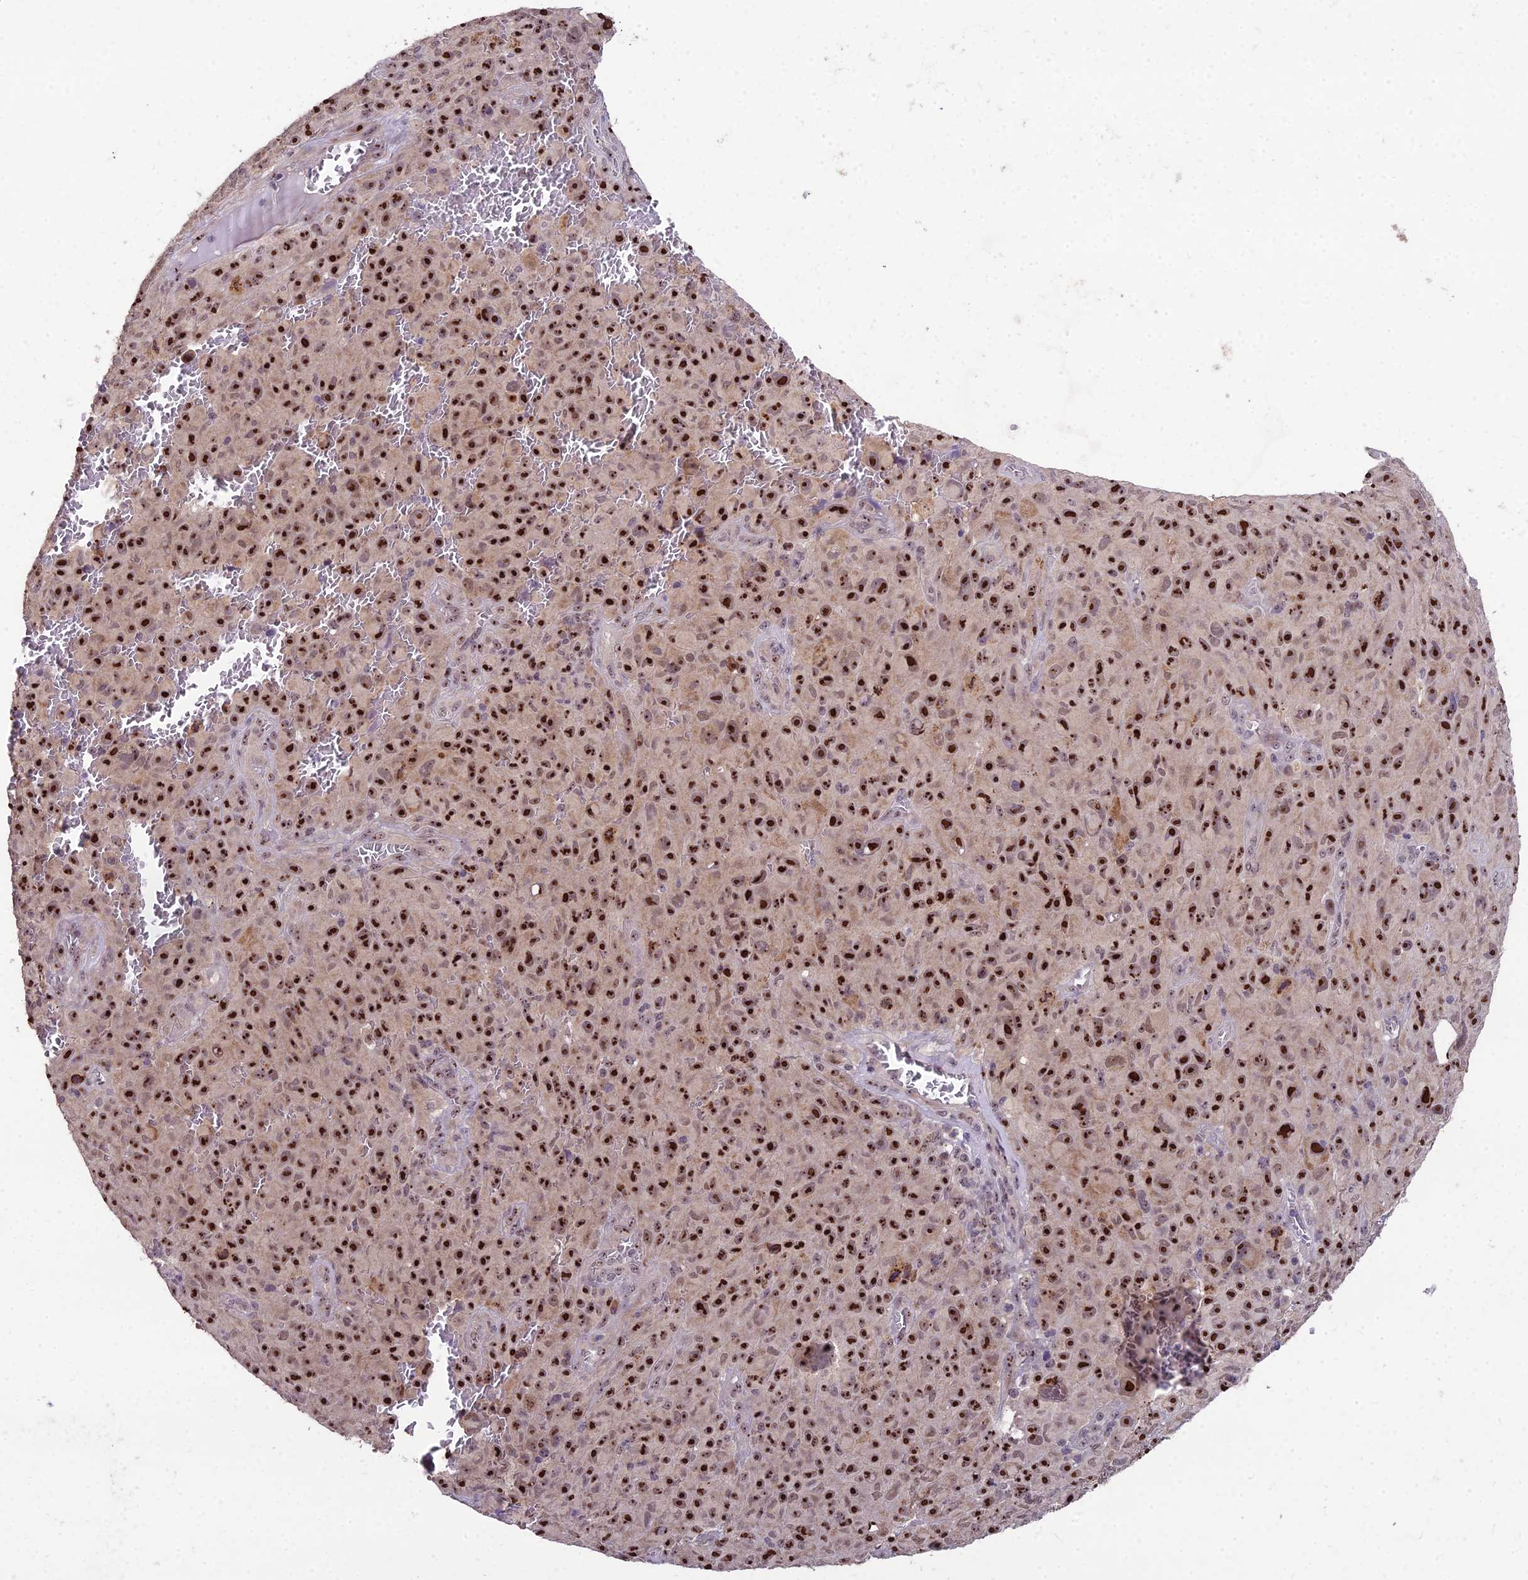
{"staining": {"intensity": "strong", "quantity": ">75%", "location": "nuclear"}, "tissue": "melanoma", "cell_type": "Tumor cells", "image_type": "cancer", "snomed": [{"axis": "morphology", "description": "Malignant melanoma, NOS"}, {"axis": "topography", "description": "Skin"}], "caption": "Malignant melanoma tissue exhibits strong nuclear positivity in approximately >75% of tumor cells", "gene": "ZNF333", "patient": {"sex": "female", "age": 82}}